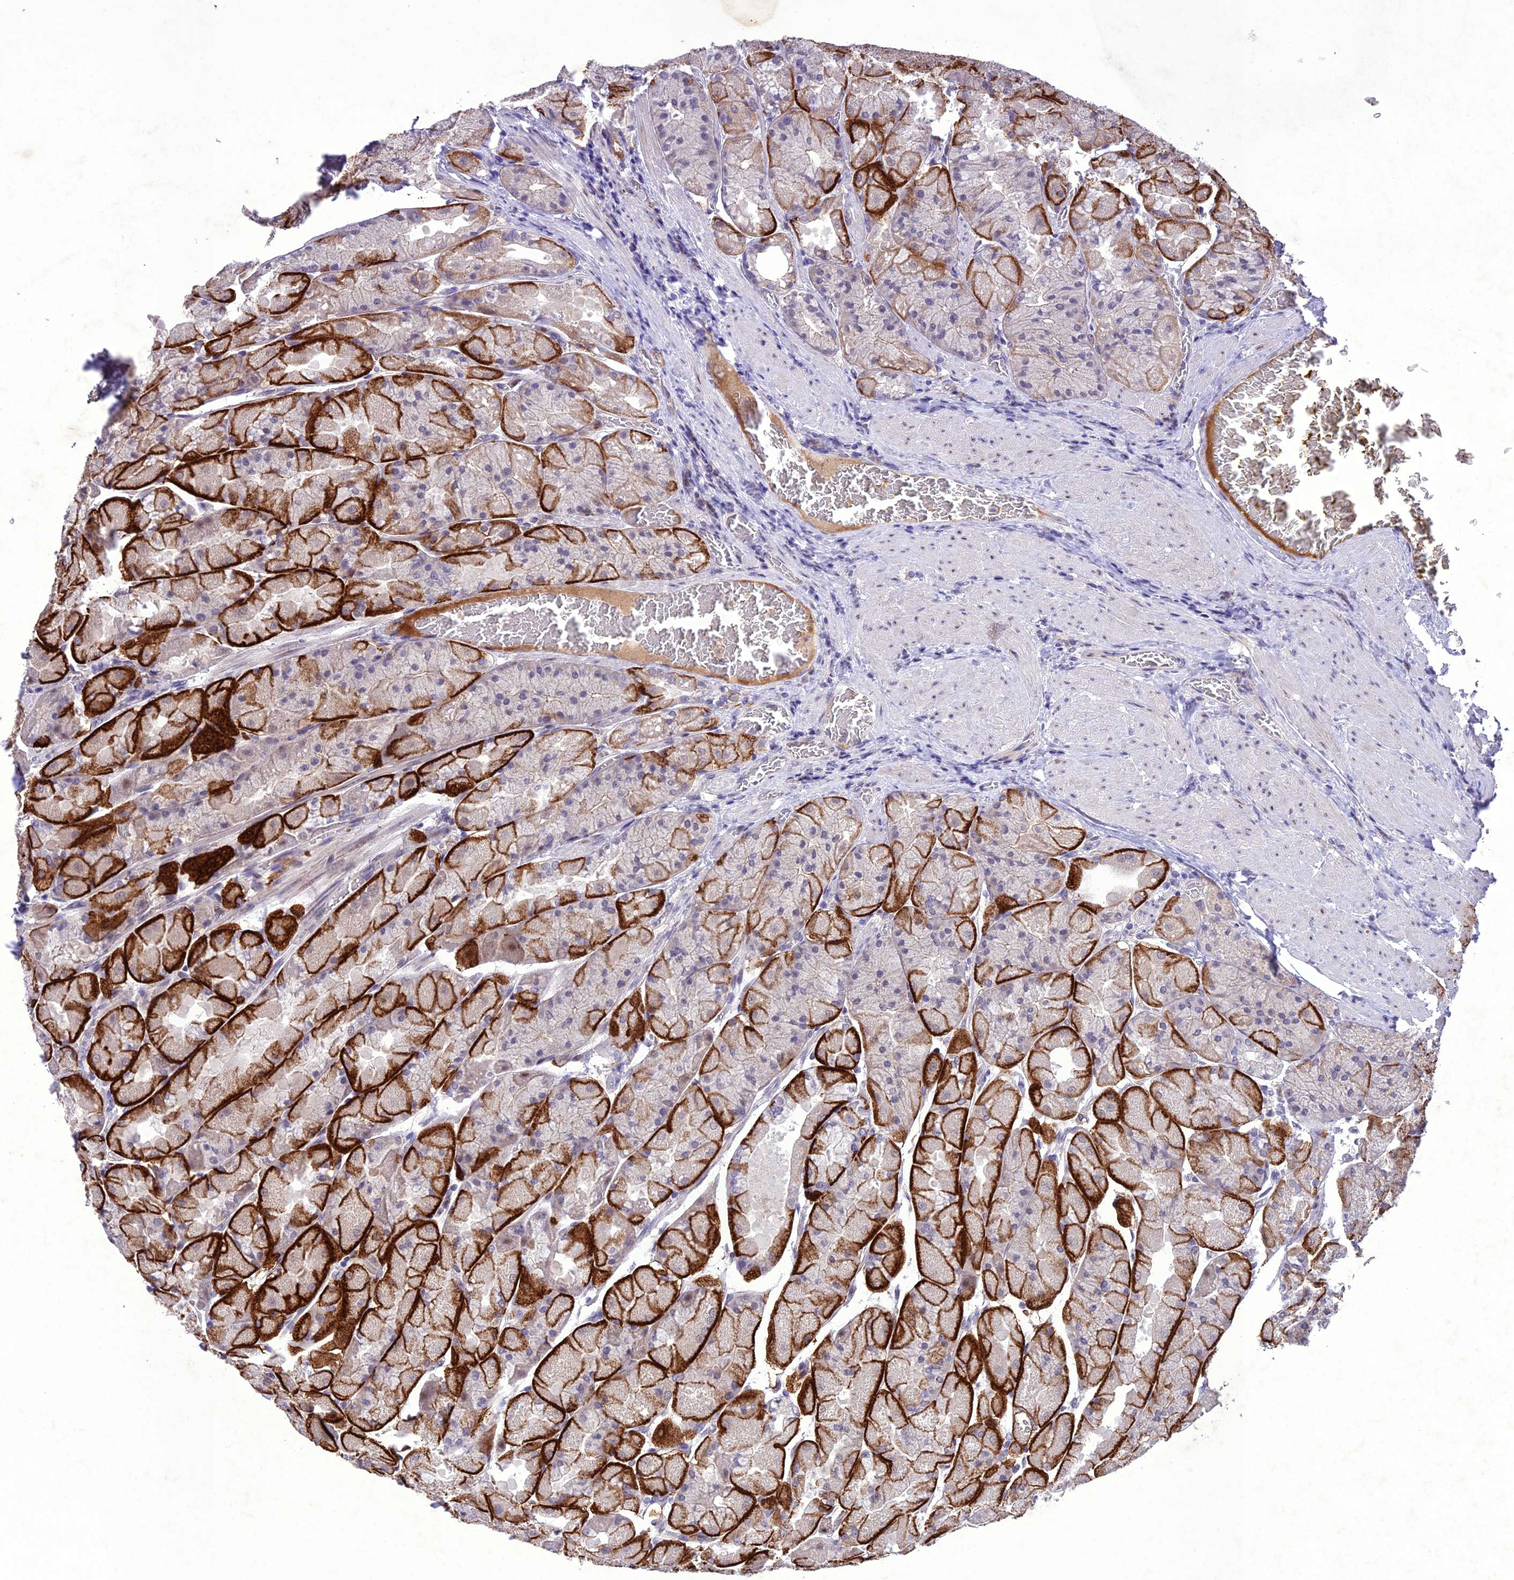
{"staining": {"intensity": "strong", "quantity": "25%-75%", "location": "cytoplasmic/membranous"}, "tissue": "stomach", "cell_type": "Glandular cells", "image_type": "normal", "snomed": [{"axis": "morphology", "description": "Normal tissue, NOS"}, {"axis": "topography", "description": "Stomach"}], "caption": "Immunohistochemical staining of unremarkable human stomach shows strong cytoplasmic/membranous protein expression in approximately 25%-75% of glandular cells. (IHC, brightfield microscopy, high magnification).", "gene": "ANKRD52", "patient": {"sex": "female", "age": 61}}